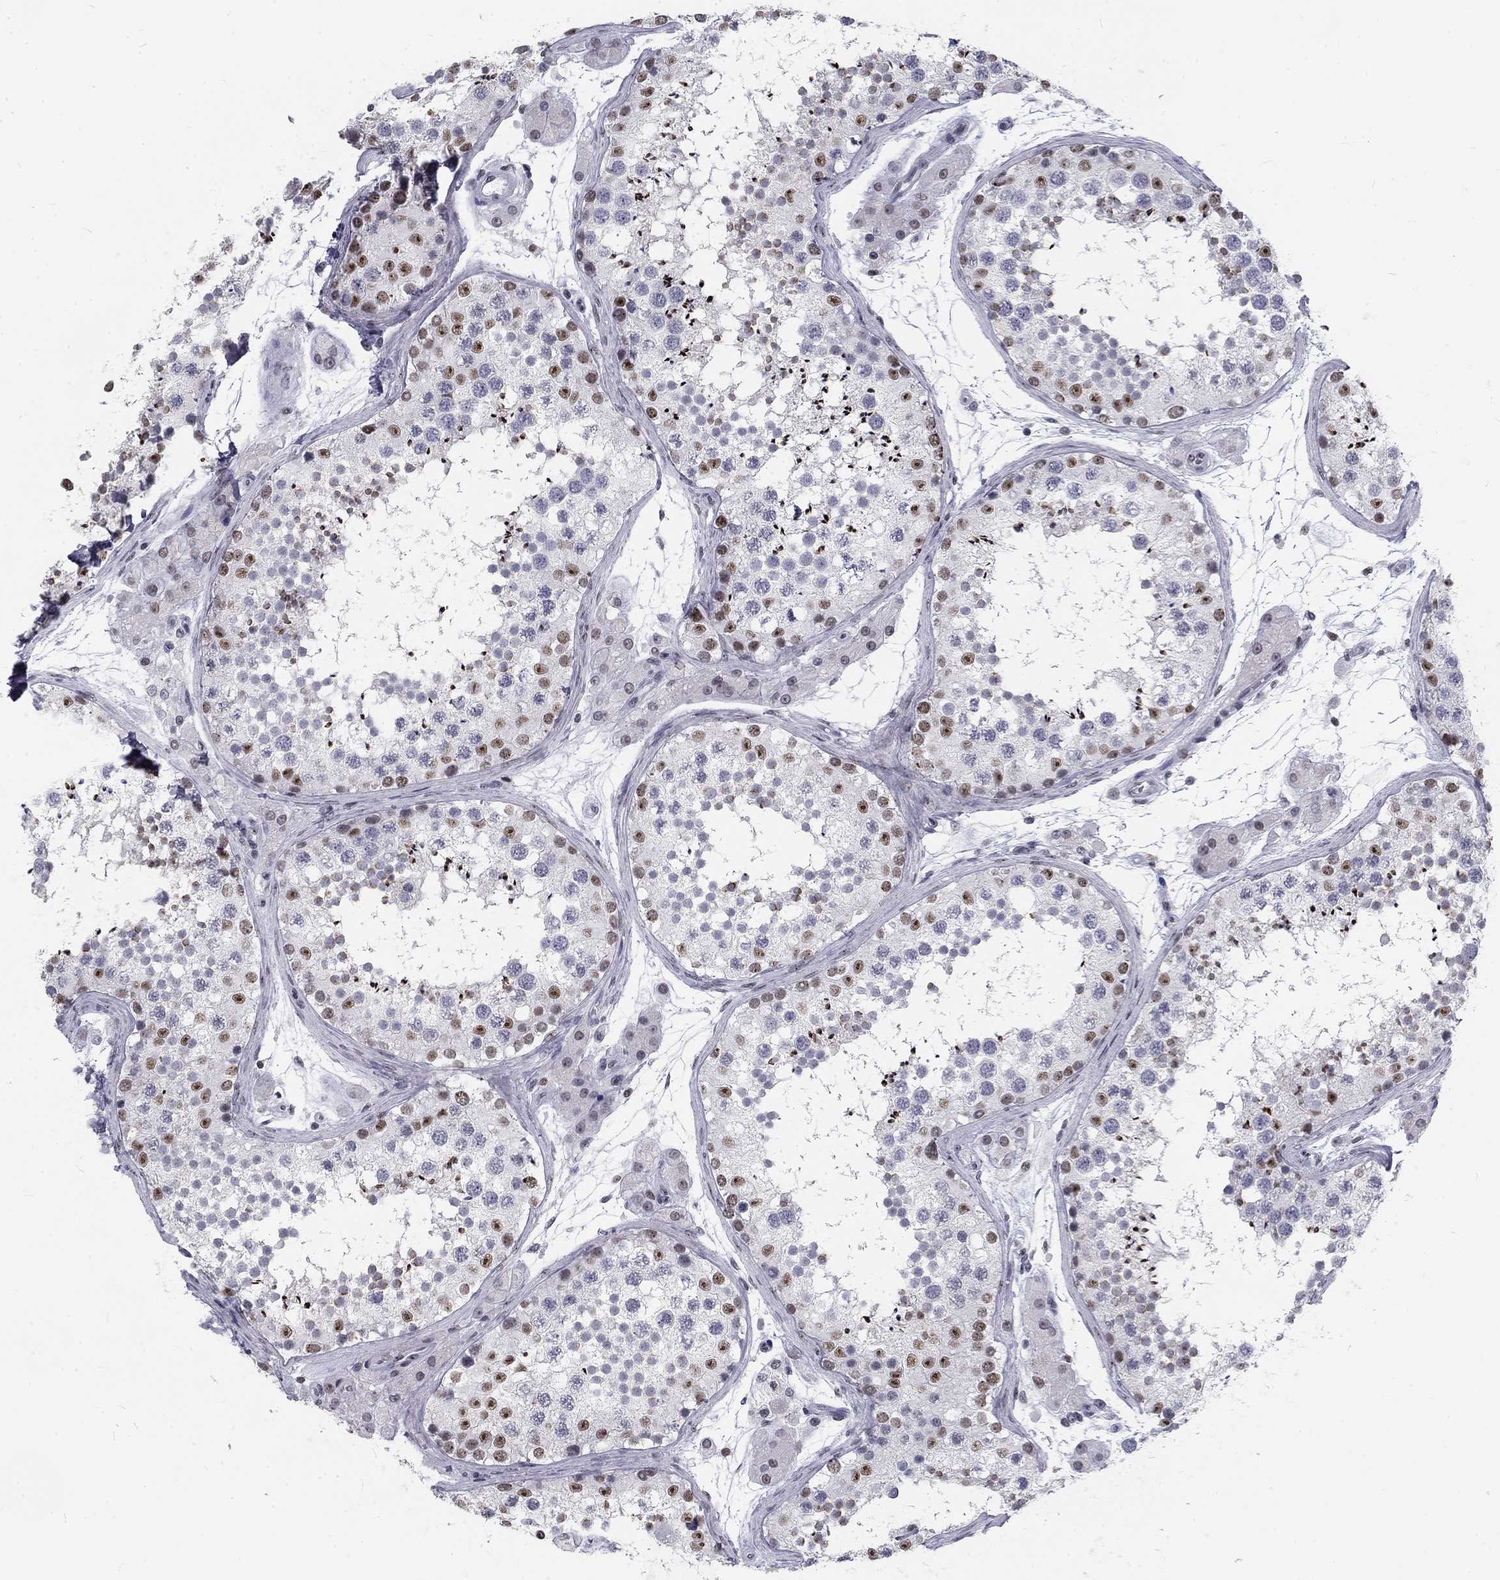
{"staining": {"intensity": "moderate", "quantity": "25%-75%", "location": "nuclear"}, "tissue": "testis", "cell_type": "Cells in seminiferous ducts", "image_type": "normal", "snomed": [{"axis": "morphology", "description": "Normal tissue, NOS"}, {"axis": "topography", "description": "Testis"}], "caption": "Protein analysis of benign testis demonstrates moderate nuclear positivity in about 25%-75% of cells in seminiferous ducts. (brown staining indicates protein expression, while blue staining denotes nuclei).", "gene": "SNORC", "patient": {"sex": "male", "age": 41}}